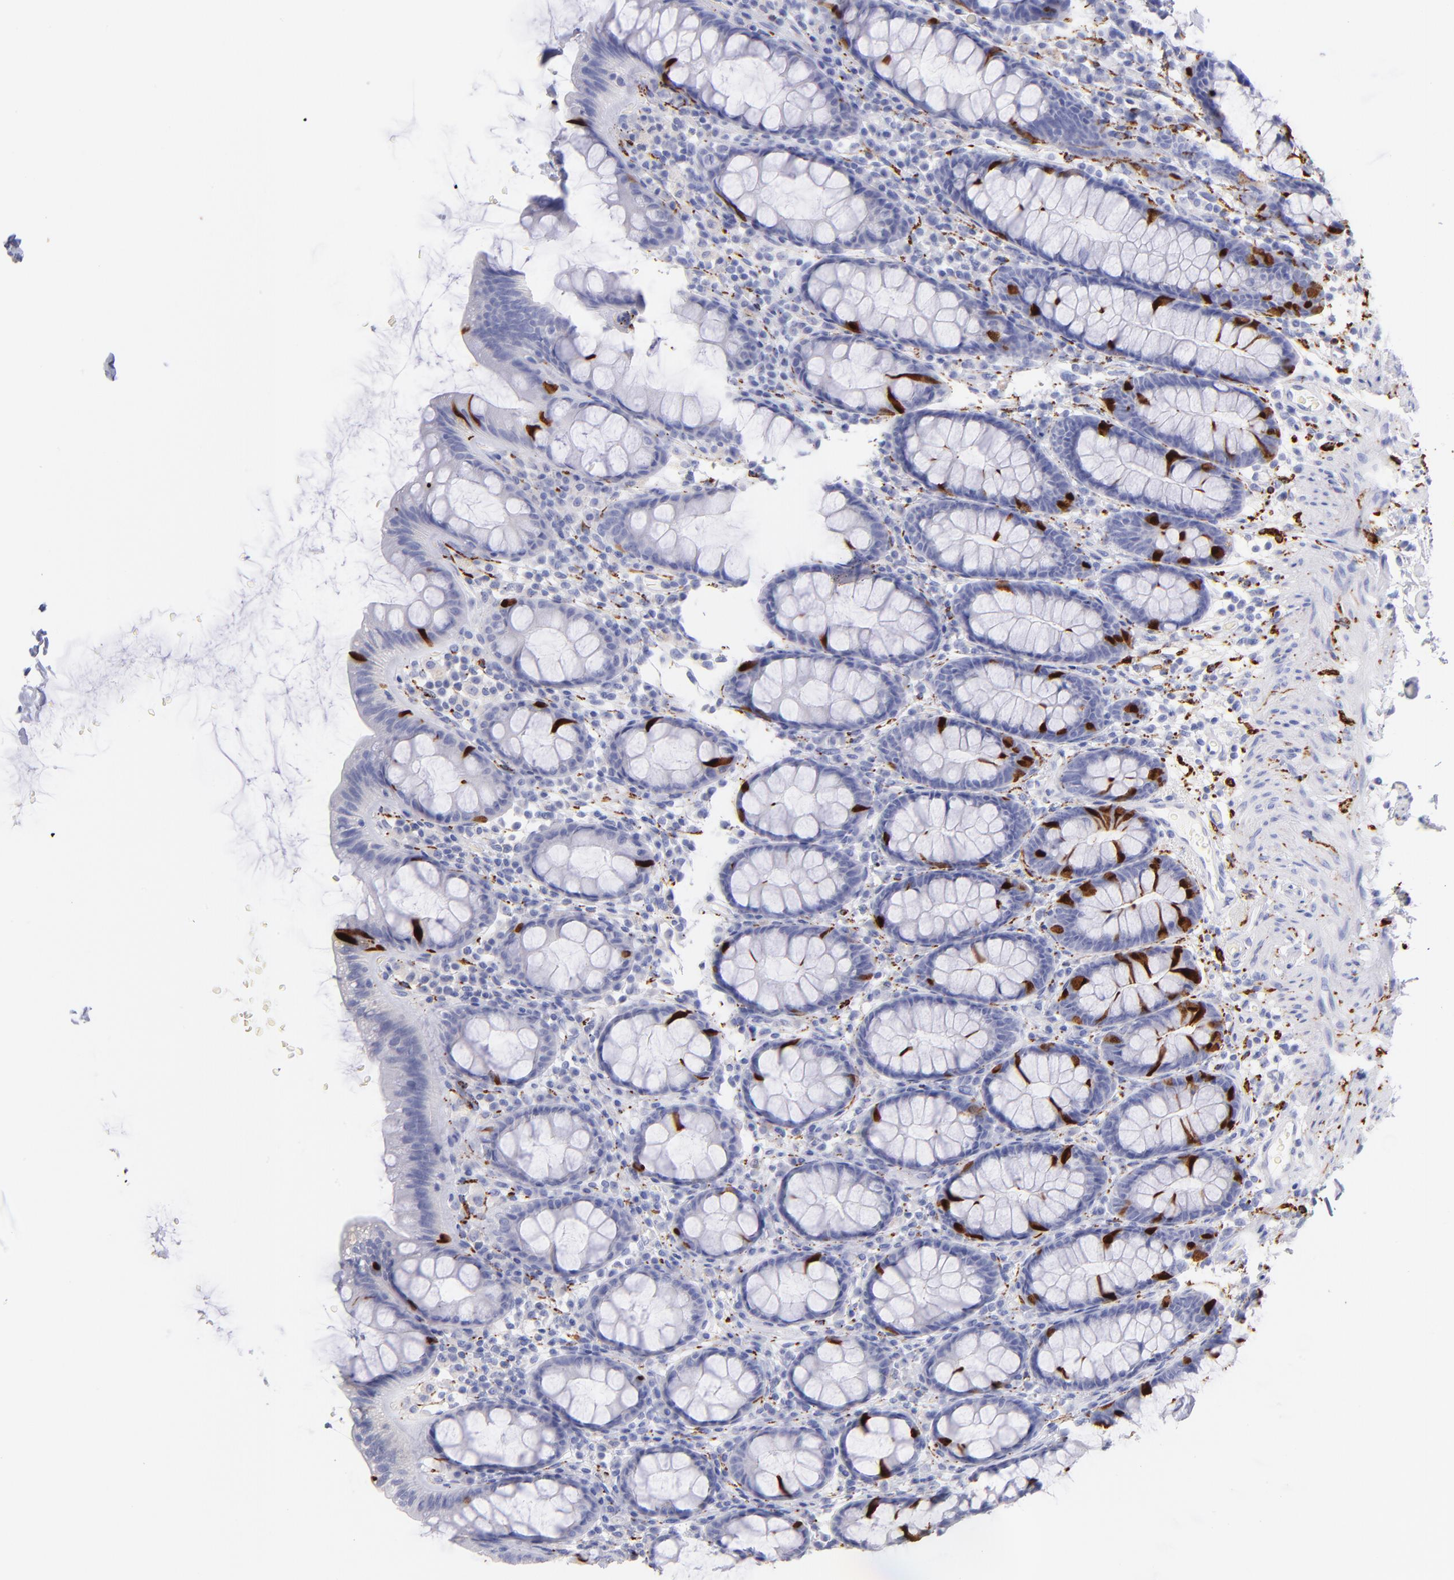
{"staining": {"intensity": "strong", "quantity": "<25%", "location": "cytoplasmic/membranous,nuclear"}, "tissue": "rectum", "cell_type": "Glandular cells", "image_type": "normal", "snomed": [{"axis": "morphology", "description": "Normal tissue, NOS"}, {"axis": "topography", "description": "Rectum"}], "caption": "This is an image of IHC staining of benign rectum, which shows strong expression in the cytoplasmic/membranous,nuclear of glandular cells.", "gene": "SCGN", "patient": {"sex": "male", "age": 92}}